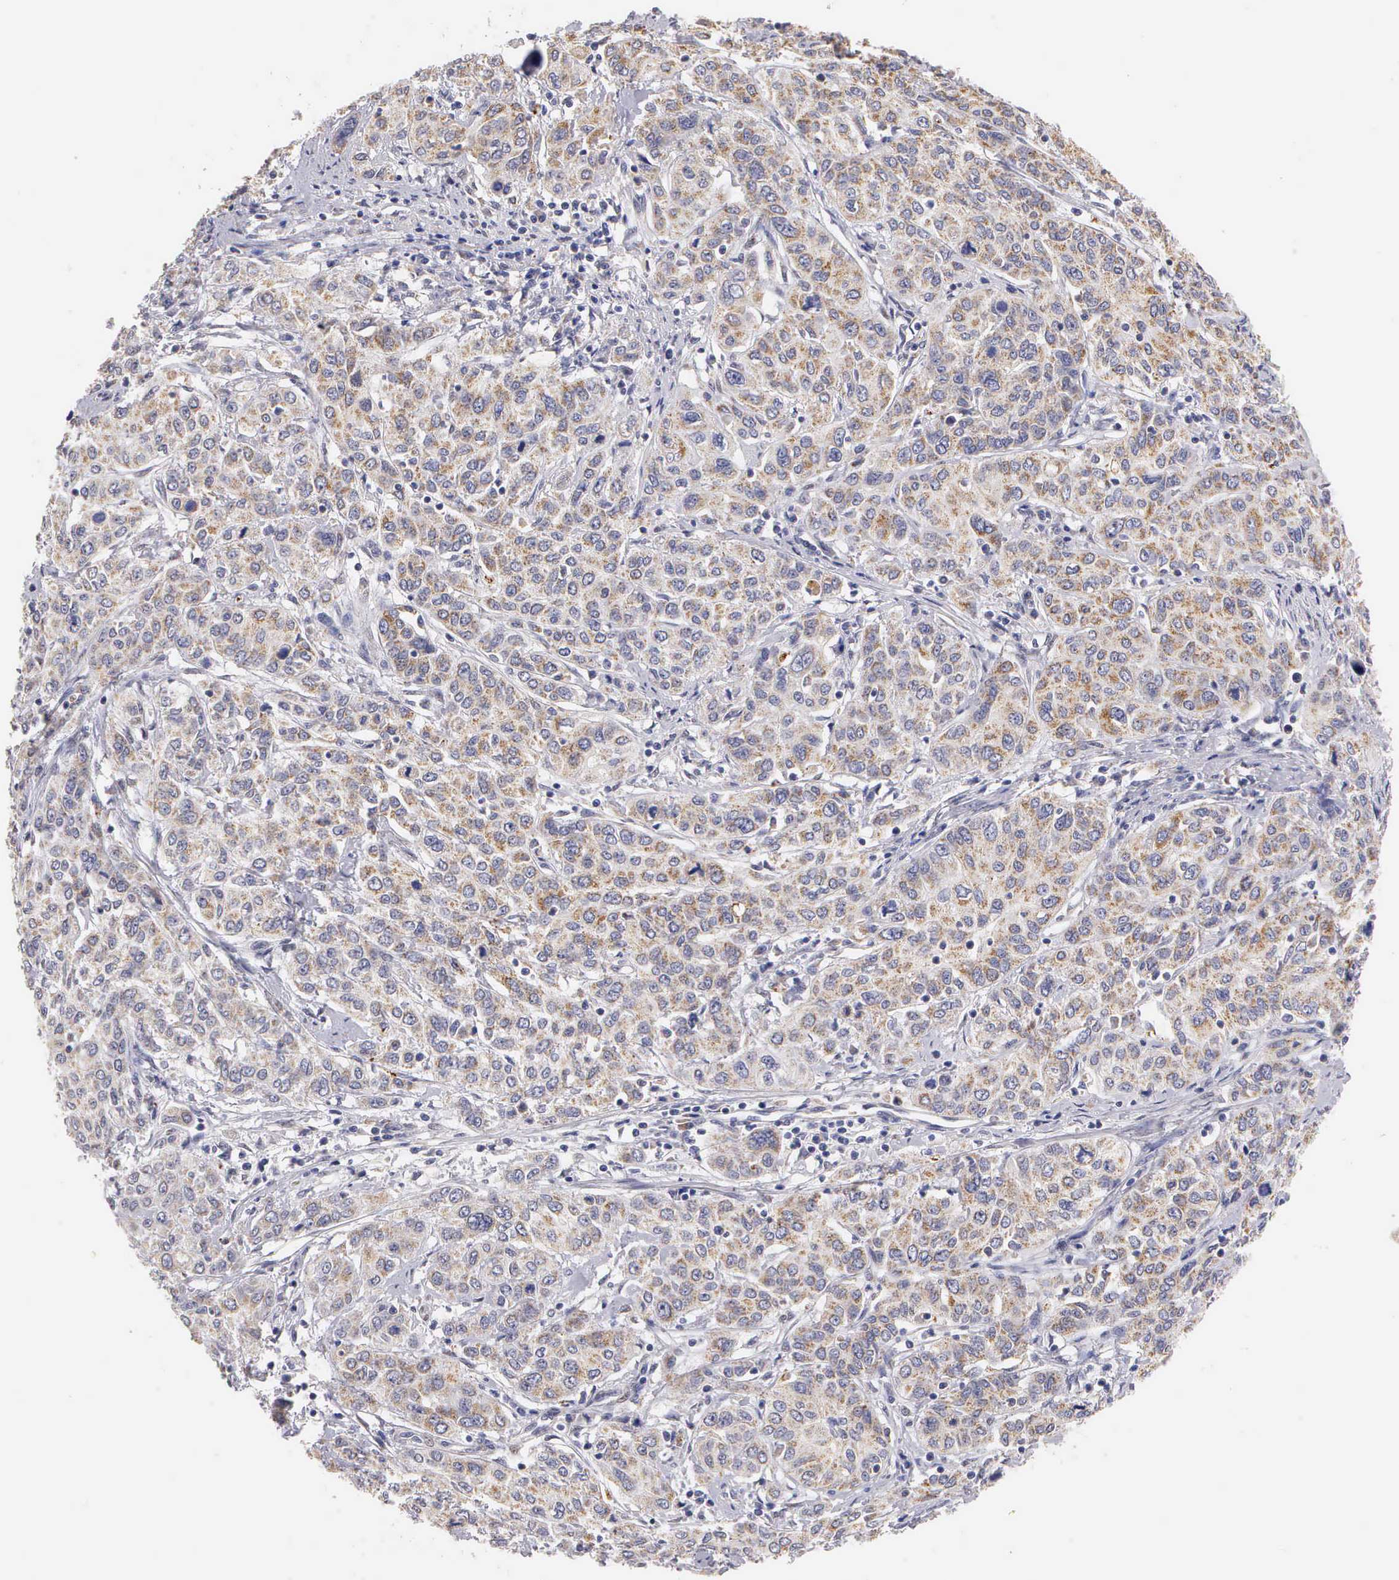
{"staining": {"intensity": "weak", "quantity": "25%-75%", "location": "cytoplasmic/membranous"}, "tissue": "cervical cancer", "cell_type": "Tumor cells", "image_type": "cancer", "snomed": [{"axis": "morphology", "description": "Squamous cell carcinoma, NOS"}, {"axis": "topography", "description": "Cervix"}], "caption": "Protein expression analysis of human cervical cancer (squamous cell carcinoma) reveals weak cytoplasmic/membranous expression in approximately 25%-75% of tumor cells. The protein is shown in brown color, while the nuclei are stained blue.", "gene": "ESR1", "patient": {"sex": "female", "age": 38}}